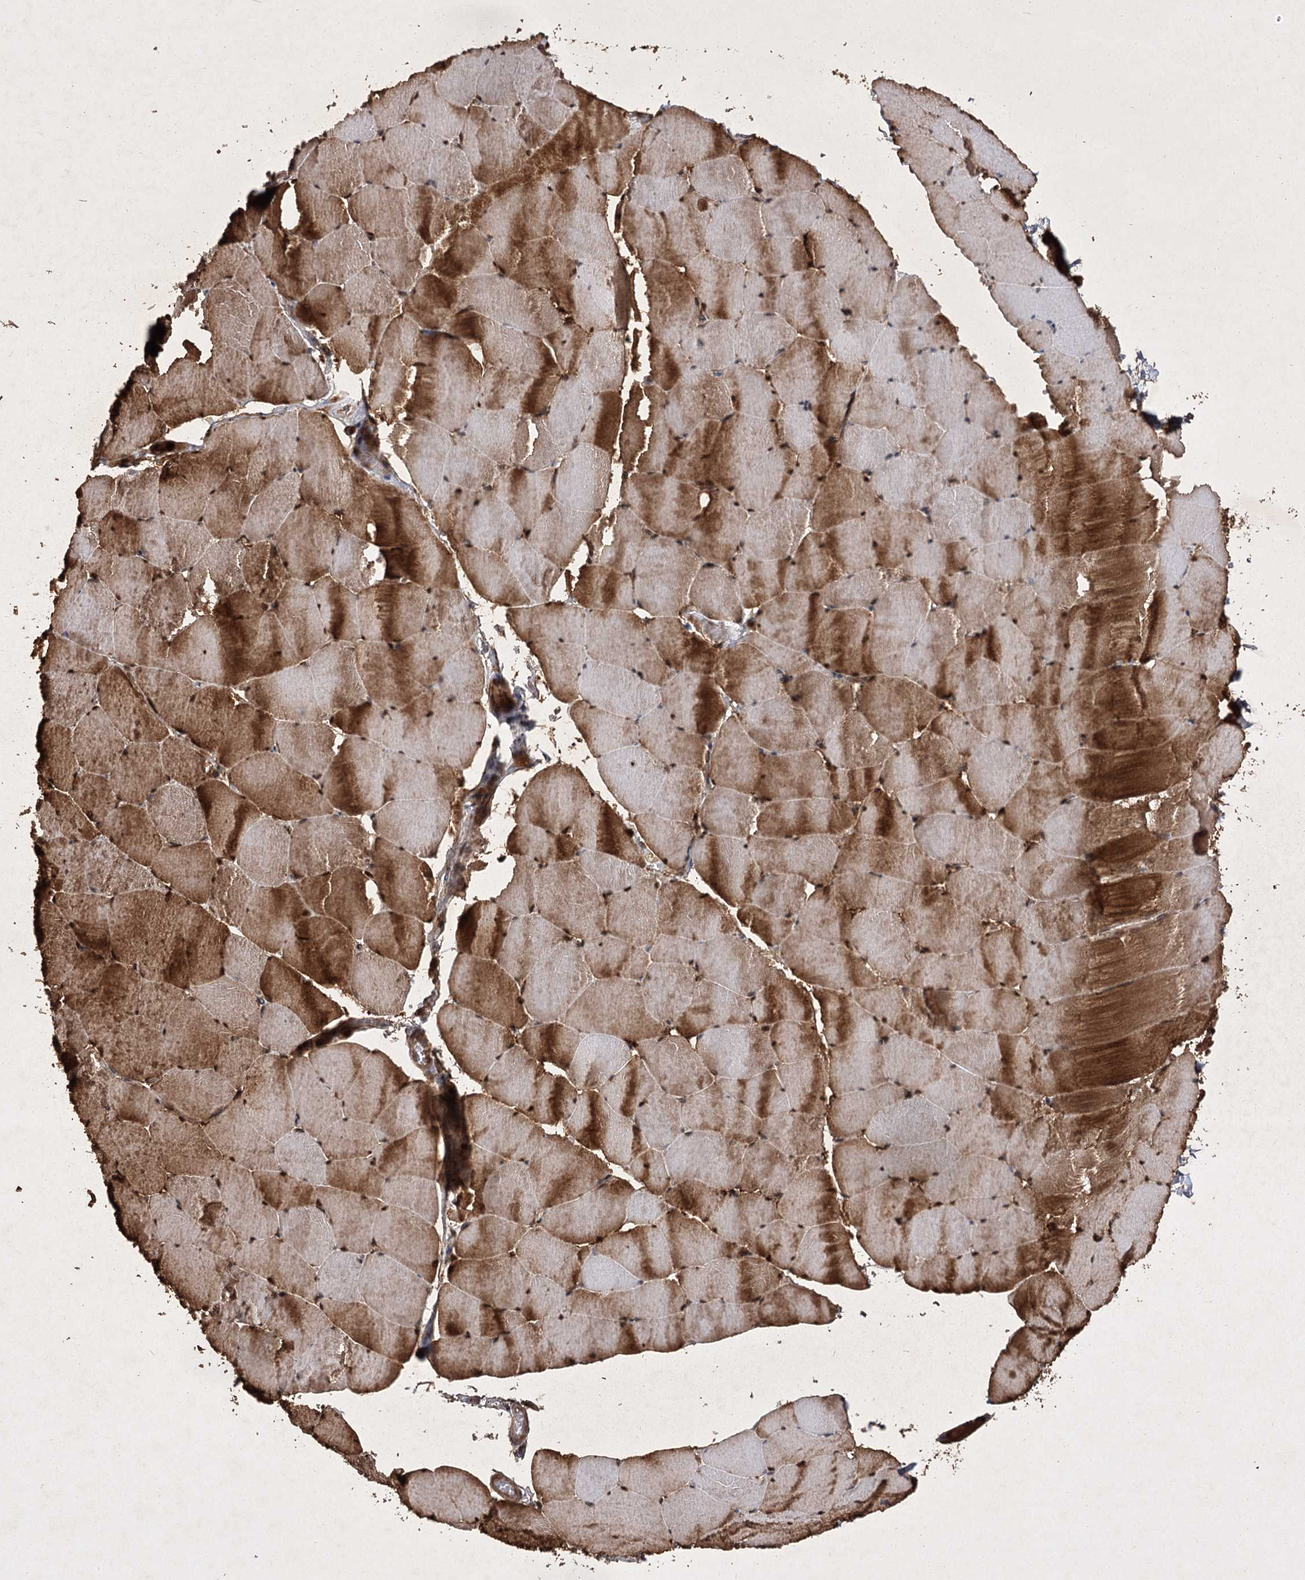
{"staining": {"intensity": "strong", "quantity": "25%-75%", "location": "cytoplasmic/membranous,nuclear"}, "tissue": "skeletal muscle", "cell_type": "Myocytes", "image_type": "normal", "snomed": [{"axis": "morphology", "description": "Normal tissue, NOS"}, {"axis": "topography", "description": "Skeletal muscle"}], "caption": "Protein expression analysis of benign skeletal muscle reveals strong cytoplasmic/membranous,nuclear positivity in about 25%-75% of myocytes. Ihc stains the protein in brown and the nuclei are stained blue.", "gene": "DNAJC13", "patient": {"sex": "male", "age": 62}}